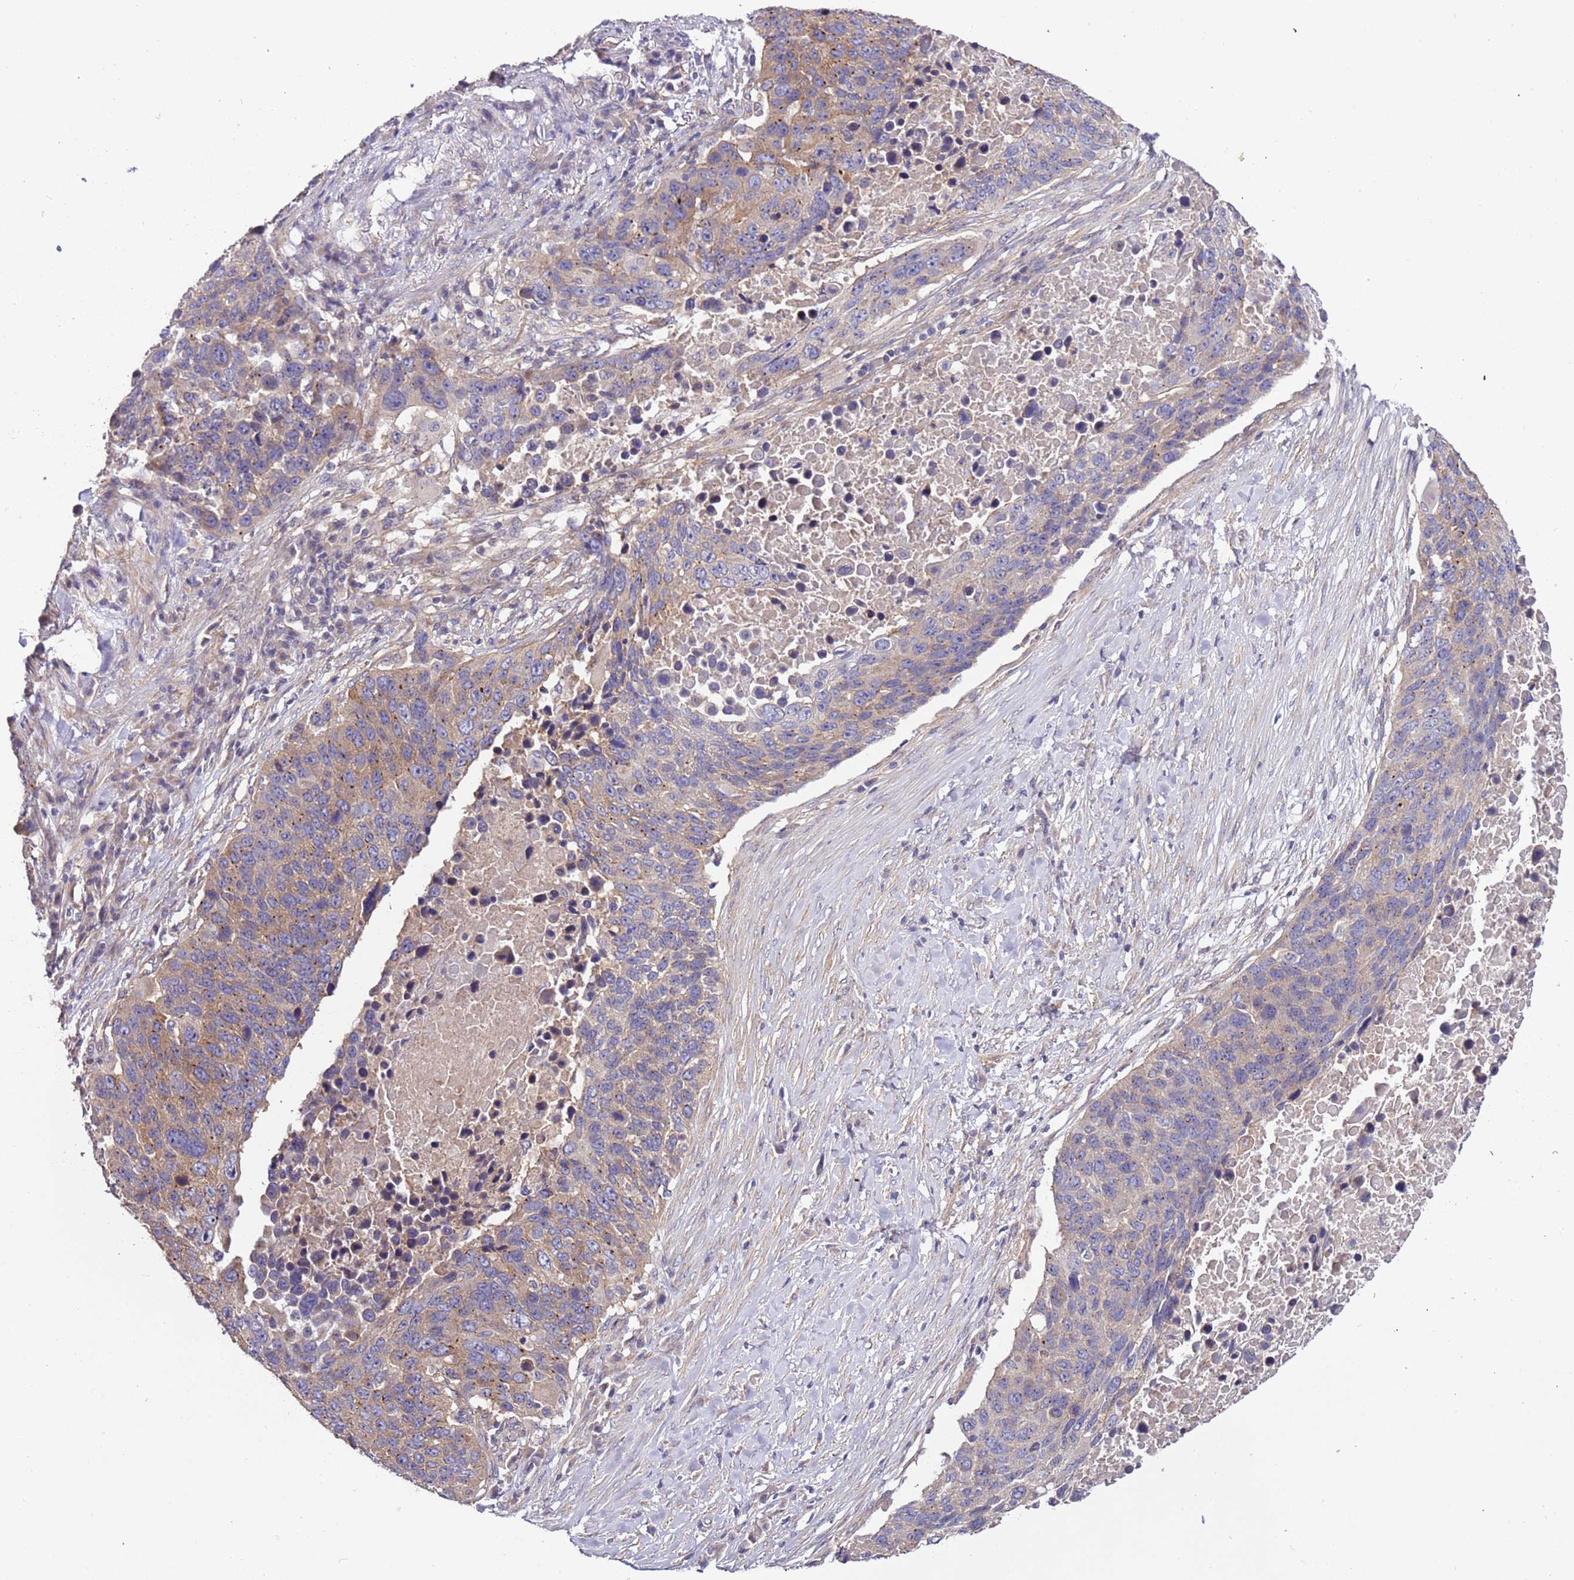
{"staining": {"intensity": "moderate", "quantity": "<25%", "location": "cytoplasmic/membranous"}, "tissue": "lung cancer", "cell_type": "Tumor cells", "image_type": "cancer", "snomed": [{"axis": "morphology", "description": "Normal tissue, NOS"}, {"axis": "morphology", "description": "Squamous cell carcinoma, NOS"}, {"axis": "topography", "description": "Lymph node"}, {"axis": "topography", "description": "Lung"}], "caption": "High-magnification brightfield microscopy of lung cancer (squamous cell carcinoma) stained with DAB (3,3'-diaminobenzidine) (brown) and counterstained with hematoxylin (blue). tumor cells exhibit moderate cytoplasmic/membranous expression is identified in about<25% of cells.", "gene": "LAMB4", "patient": {"sex": "male", "age": 66}}